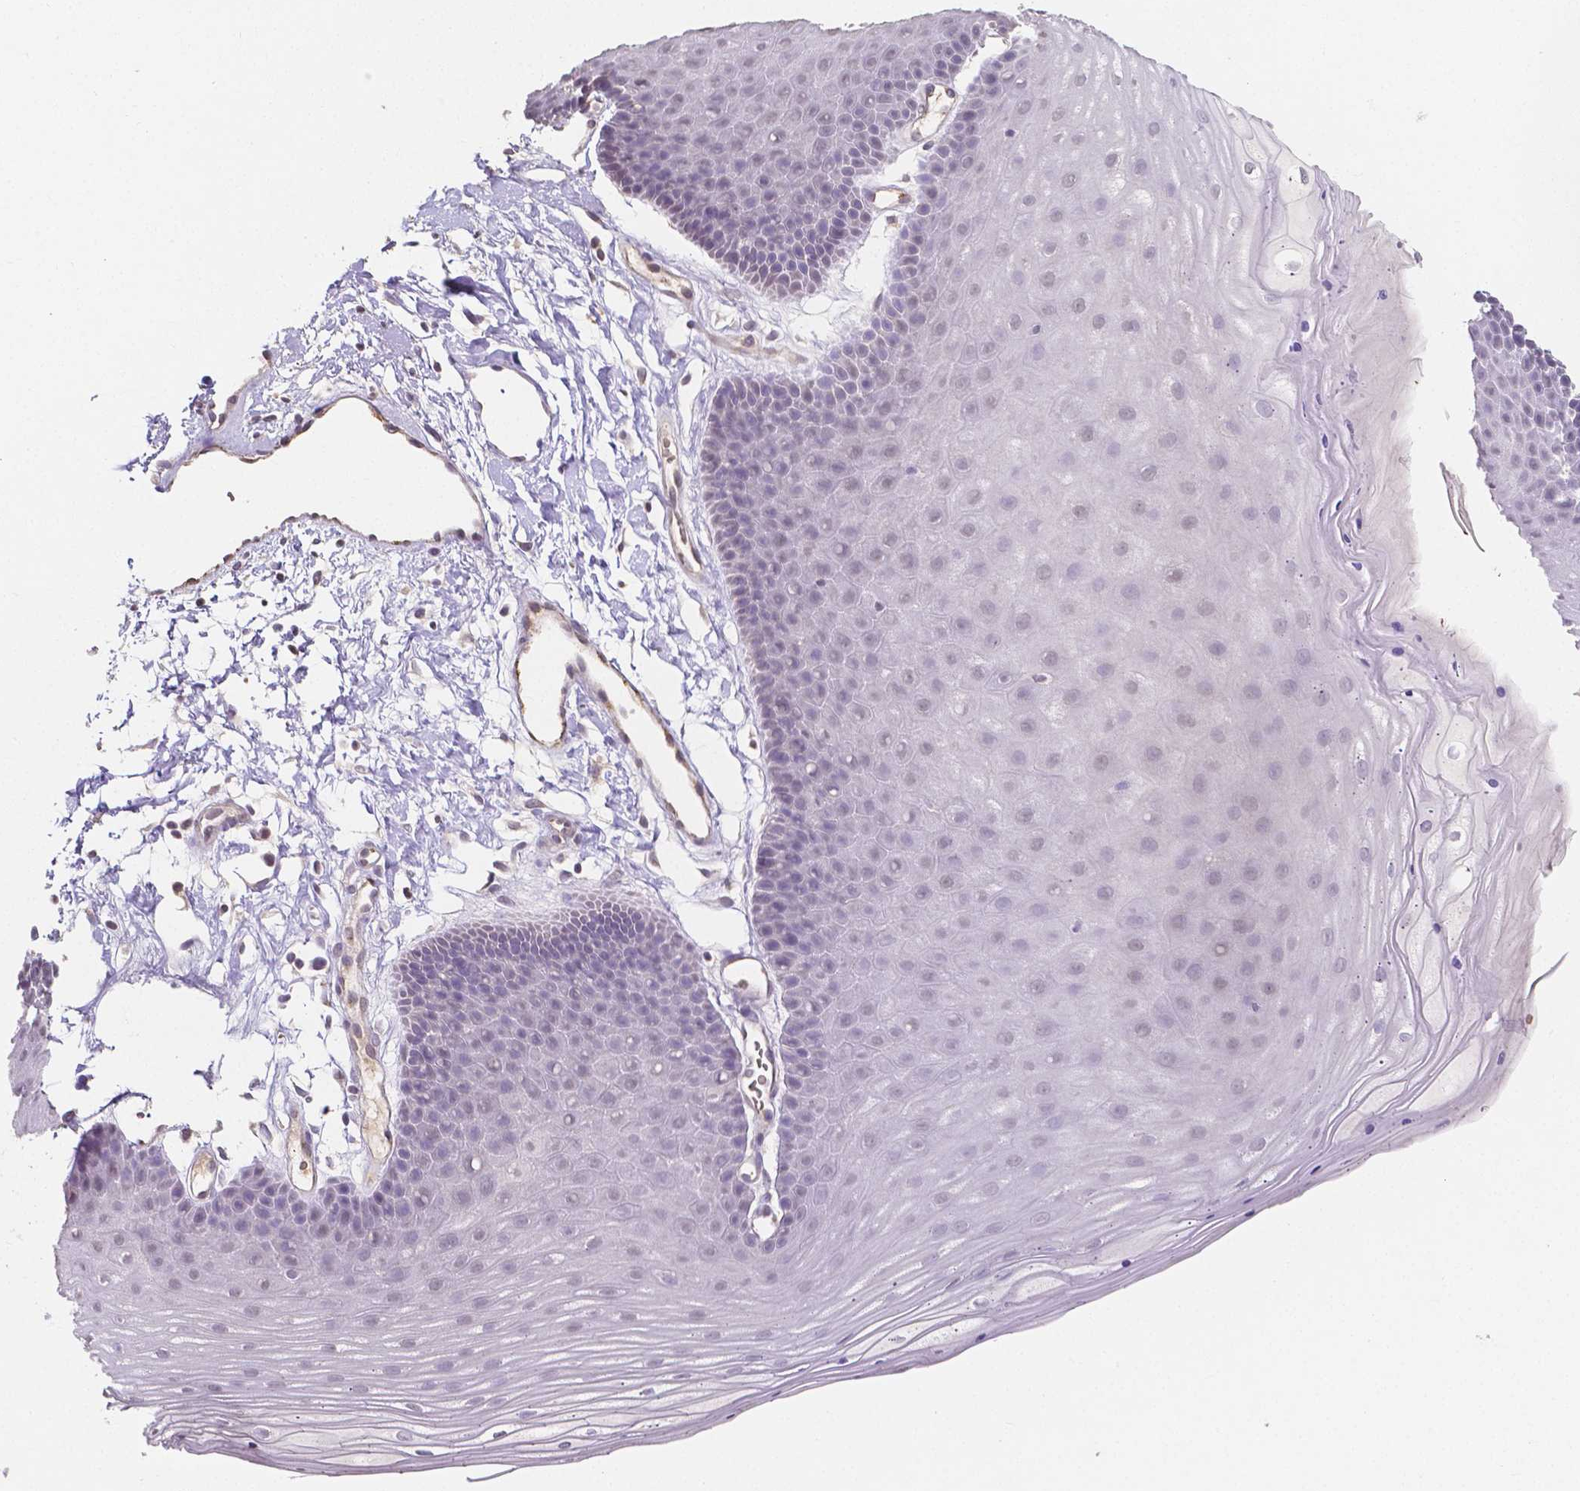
{"staining": {"intensity": "negative", "quantity": "none", "location": "none"}, "tissue": "skin", "cell_type": "Epidermal cells", "image_type": "normal", "snomed": [{"axis": "morphology", "description": "Normal tissue, NOS"}, {"axis": "topography", "description": "Anal"}], "caption": "Immunohistochemistry photomicrograph of unremarkable skin stained for a protein (brown), which exhibits no positivity in epidermal cells. The staining is performed using DAB (3,3'-diaminobenzidine) brown chromogen with nuclei counter-stained in using hematoxylin.", "gene": "ELAVL2", "patient": {"sex": "male", "age": 53}}